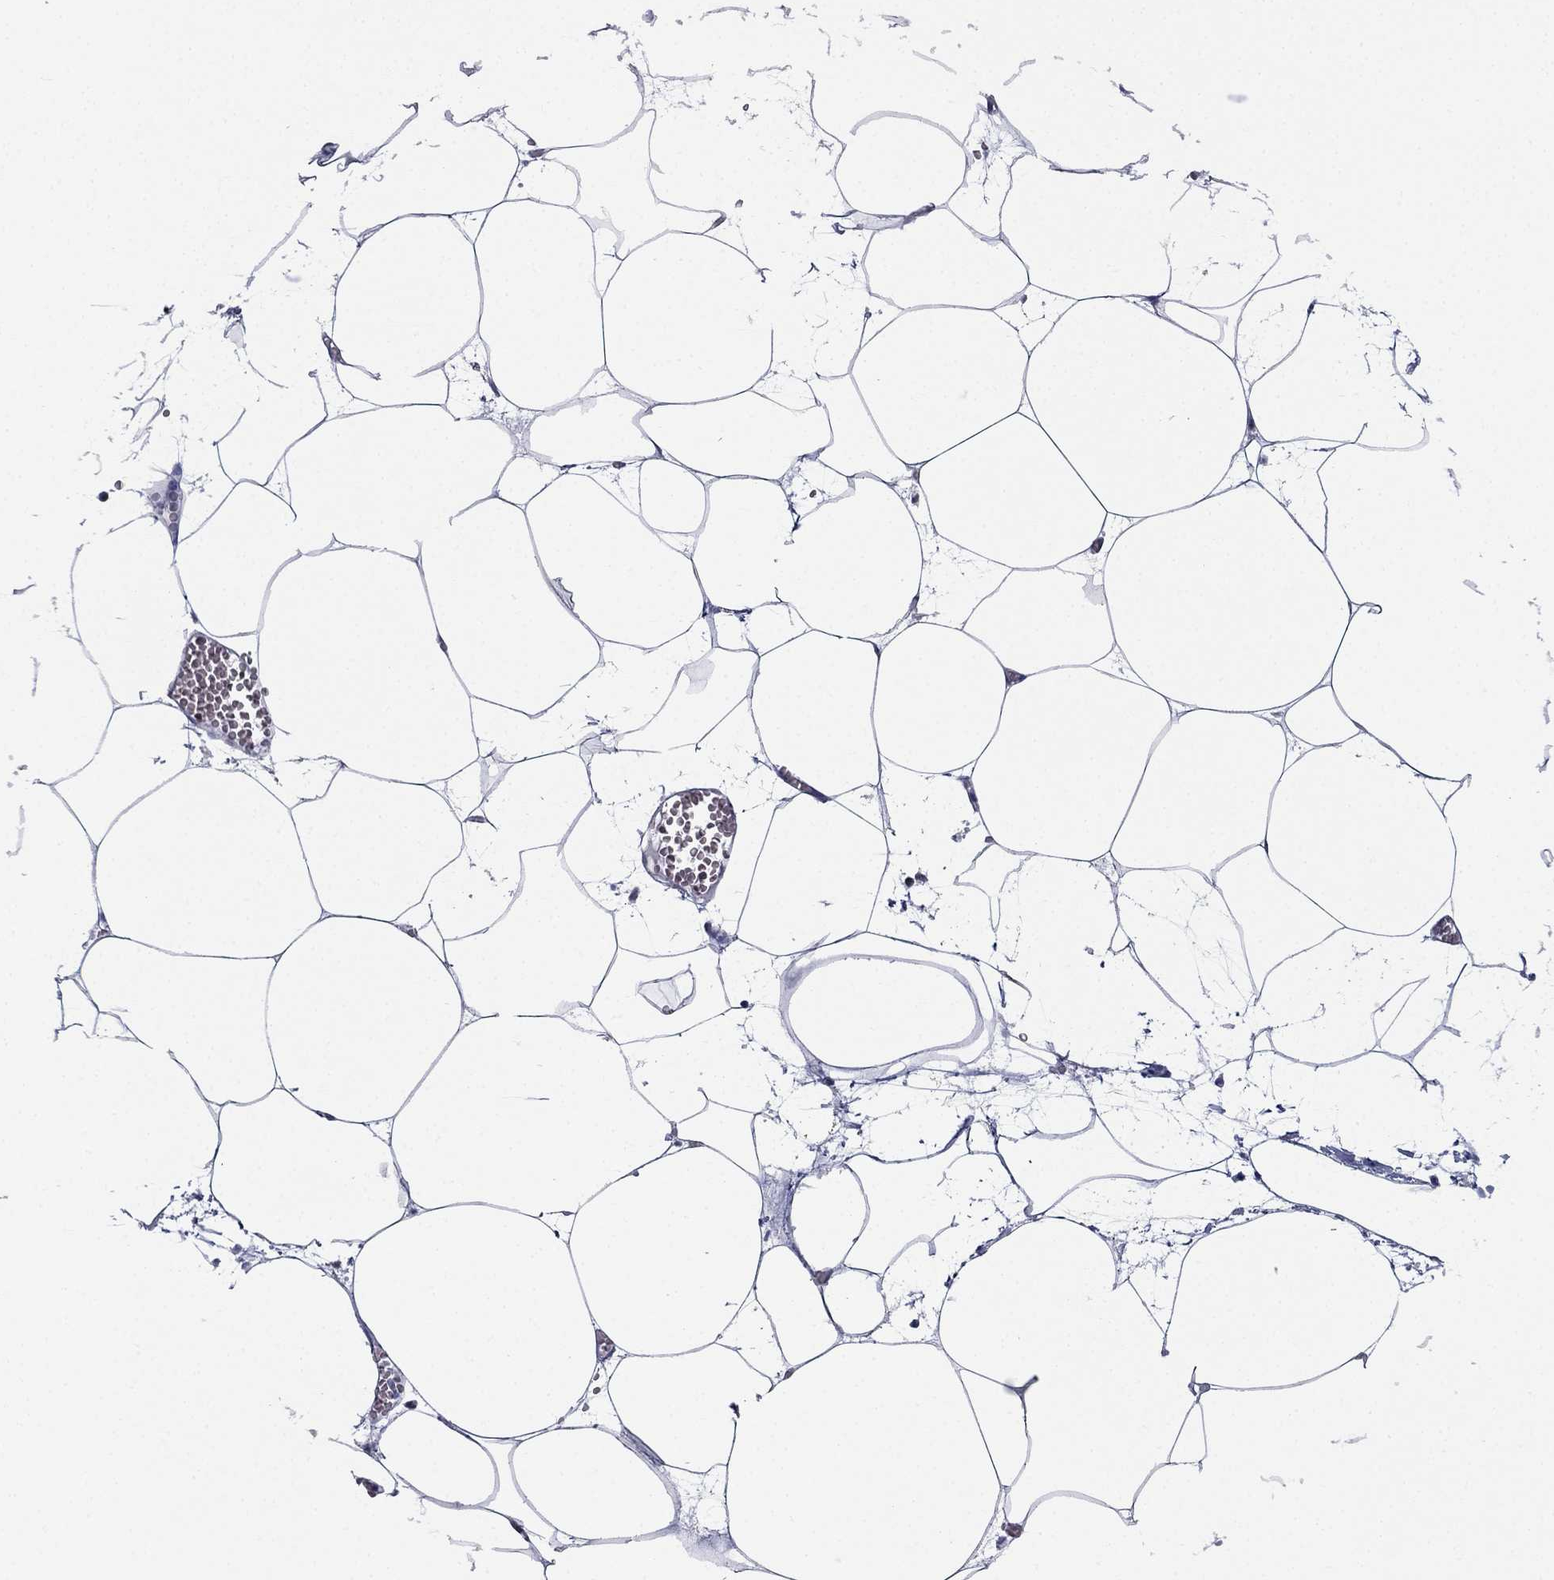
{"staining": {"intensity": "negative", "quantity": "none", "location": "none"}, "tissue": "adipose tissue", "cell_type": "Adipocytes", "image_type": "normal", "snomed": [{"axis": "morphology", "description": "Normal tissue, NOS"}, {"axis": "topography", "description": "Adipose tissue"}, {"axis": "topography", "description": "Pancreas"}, {"axis": "topography", "description": "Peripheral nerve tissue"}], "caption": "Adipose tissue stained for a protein using IHC displays no positivity adipocytes.", "gene": "PPM1G", "patient": {"sex": "female", "age": 58}}